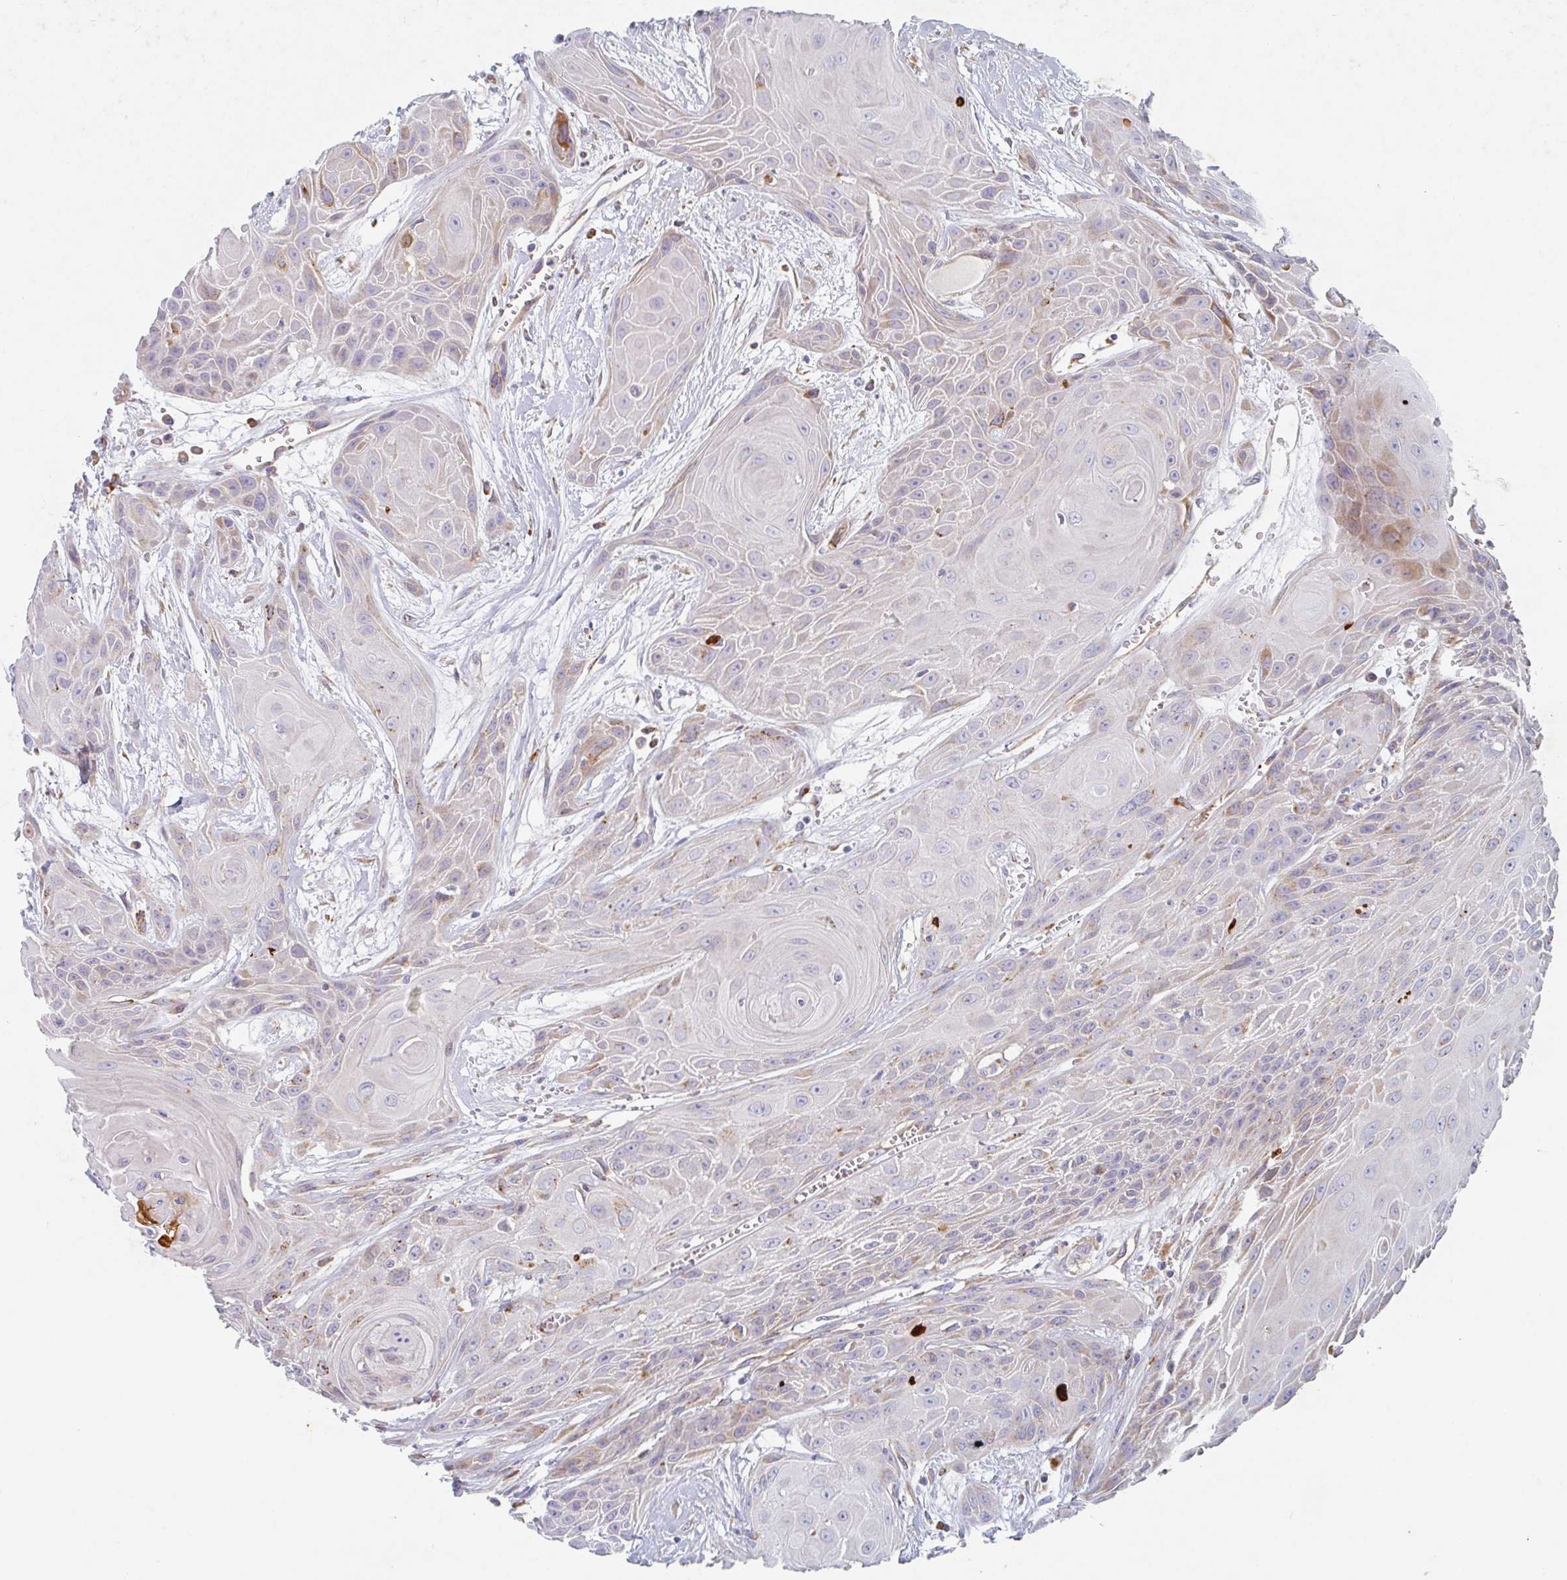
{"staining": {"intensity": "weak", "quantity": "<25%", "location": "cytoplasmic/membranous"}, "tissue": "head and neck cancer", "cell_type": "Tumor cells", "image_type": "cancer", "snomed": [{"axis": "morphology", "description": "Squamous cell carcinoma, NOS"}, {"axis": "topography", "description": "Head-Neck"}], "caption": "Head and neck cancer was stained to show a protein in brown. There is no significant staining in tumor cells.", "gene": "MANBA", "patient": {"sex": "female", "age": 73}}